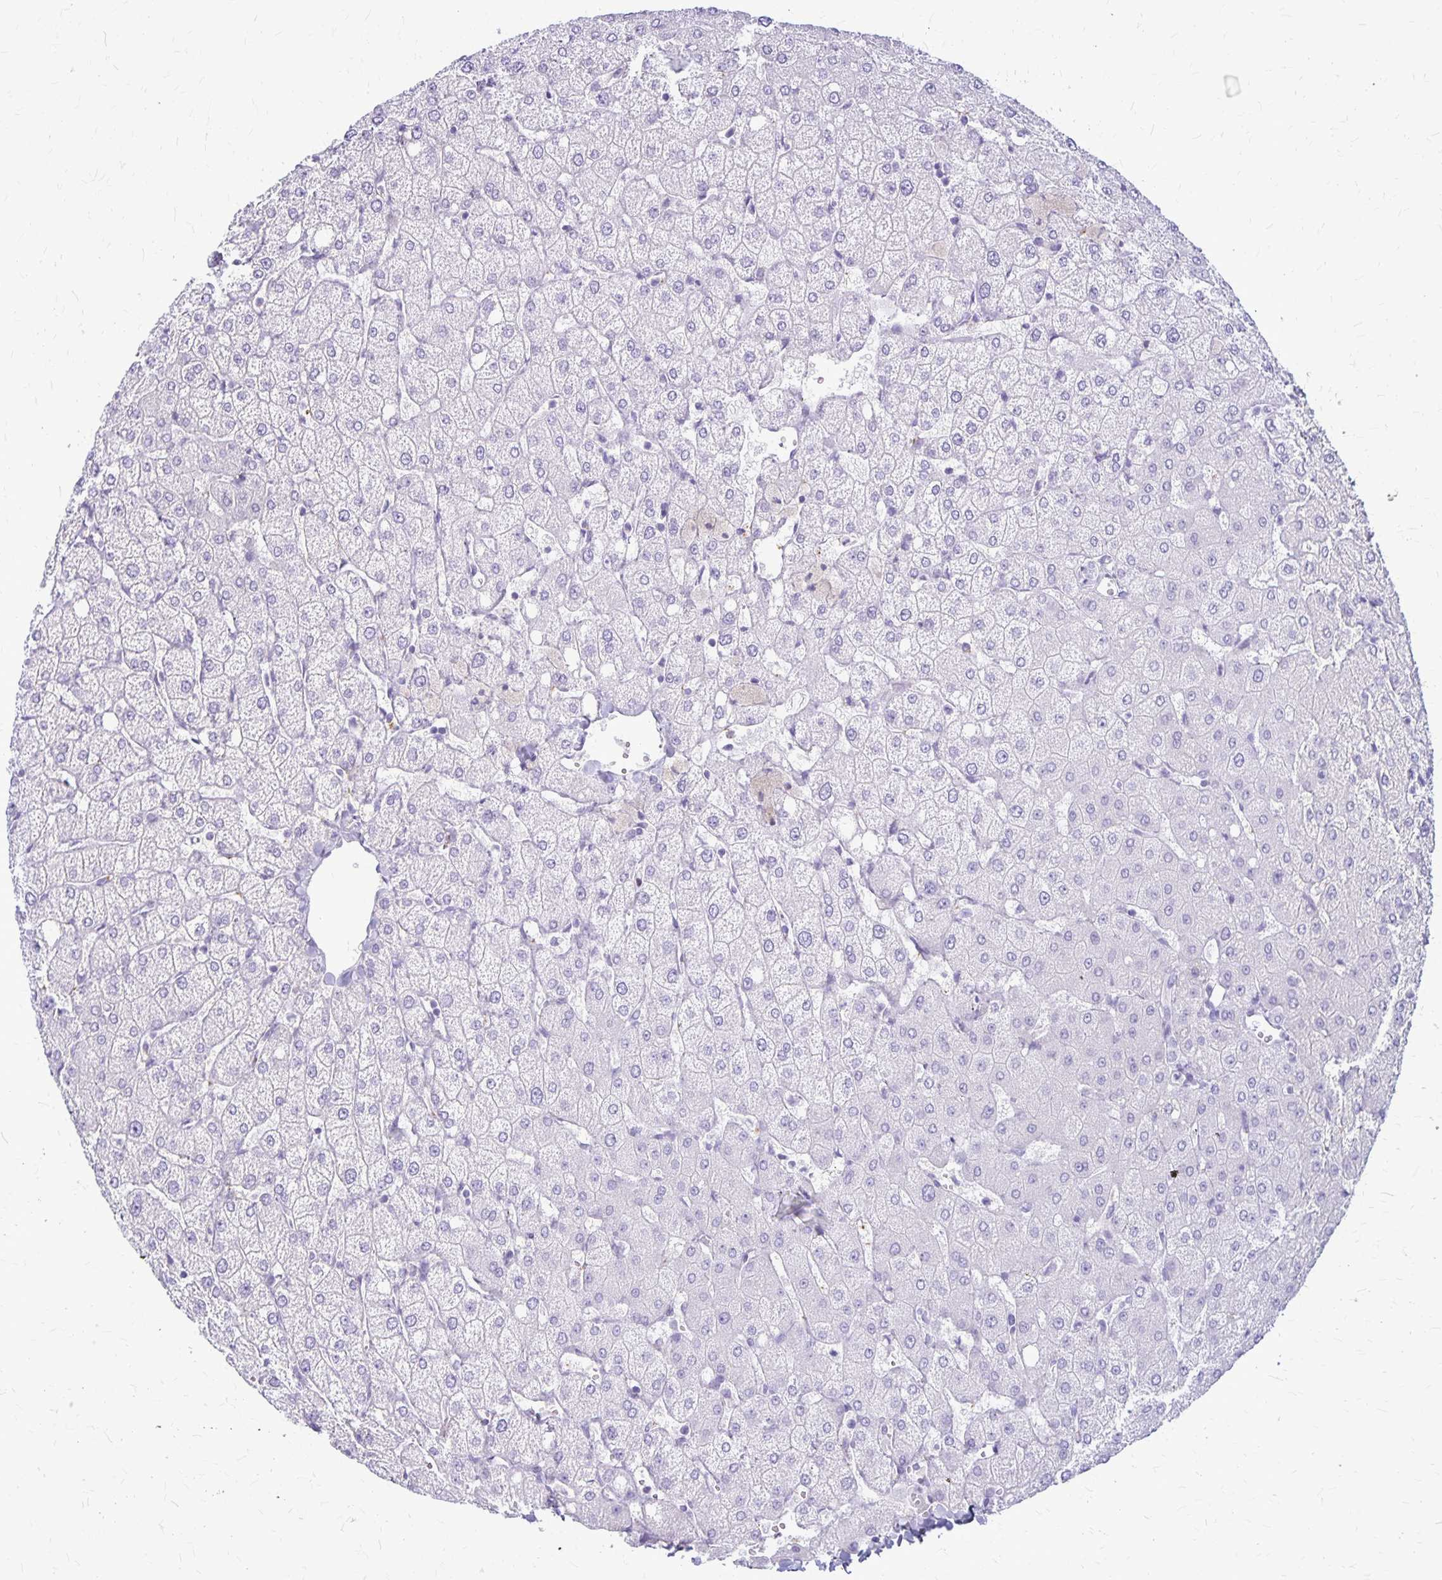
{"staining": {"intensity": "negative", "quantity": "none", "location": "none"}, "tissue": "liver", "cell_type": "Cholangiocytes", "image_type": "normal", "snomed": [{"axis": "morphology", "description": "Normal tissue, NOS"}, {"axis": "topography", "description": "Liver"}], "caption": "Histopathology image shows no protein expression in cholangiocytes of normal liver. Nuclei are stained in blue.", "gene": "GP9", "patient": {"sex": "female", "age": 54}}